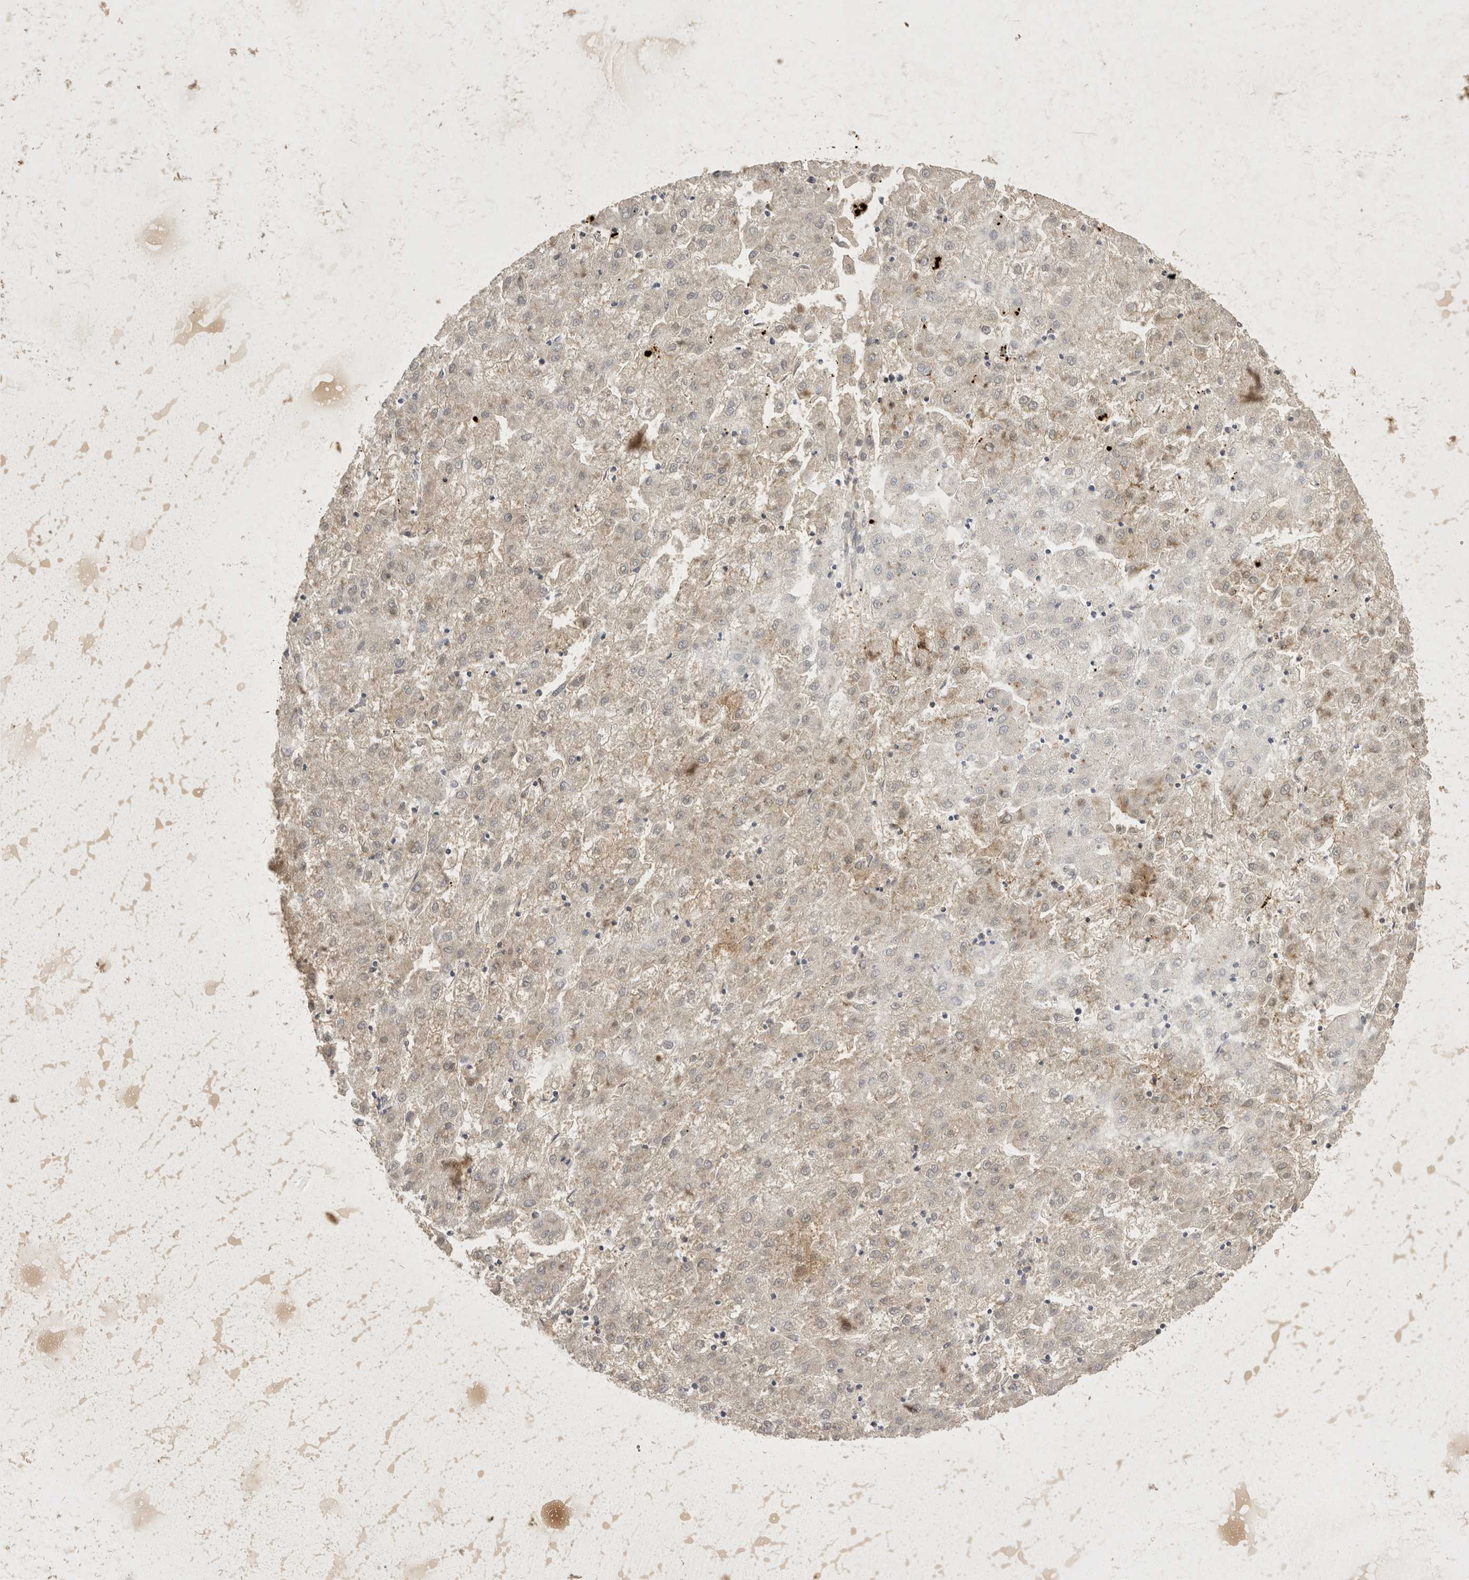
{"staining": {"intensity": "negative", "quantity": "none", "location": "none"}, "tissue": "liver cancer", "cell_type": "Tumor cells", "image_type": "cancer", "snomed": [{"axis": "morphology", "description": "Carcinoma, Hepatocellular, NOS"}, {"axis": "topography", "description": "Liver"}], "caption": "IHC of human liver hepatocellular carcinoma exhibits no positivity in tumor cells.", "gene": "EIF4G3", "patient": {"sex": "male", "age": 72}}